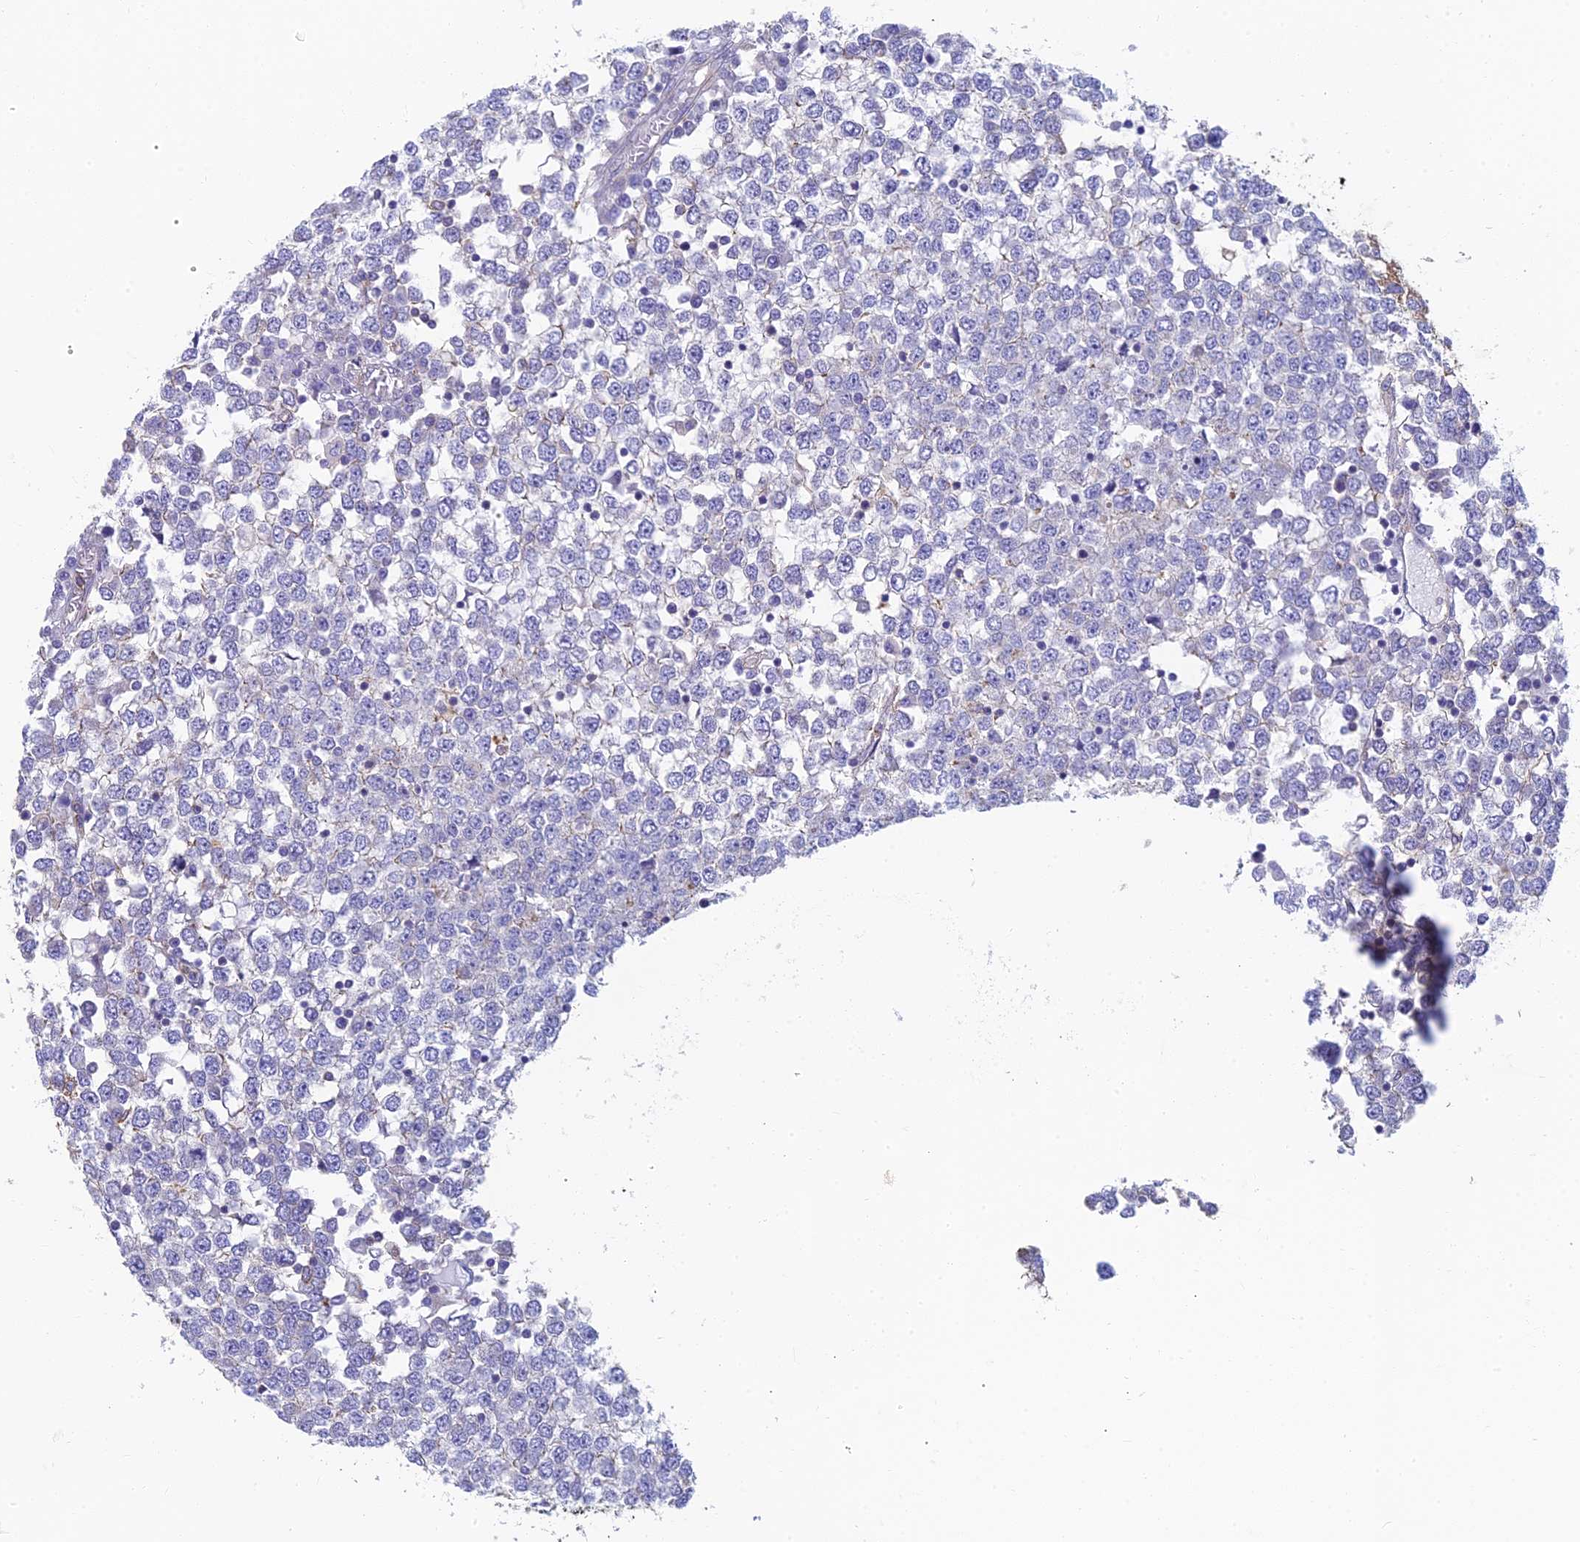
{"staining": {"intensity": "weak", "quantity": "25%-75%", "location": "cytoplasmic/membranous"}, "tissue": "testis cancer", "cell_type": "Tumor cells", "image_type": "cancer", "snomed": [{"axis": "morphology", "description": "Seminoma, NOS"}, {"axis": "topography", "description": "Testis"}], "caption": "Weak cytoplasmic/membranous expression is seen in about 25%-75% of tumor cells in testis cancer.", "gene": "STRN4", "patient": {"sex": "male", "age": 65}}